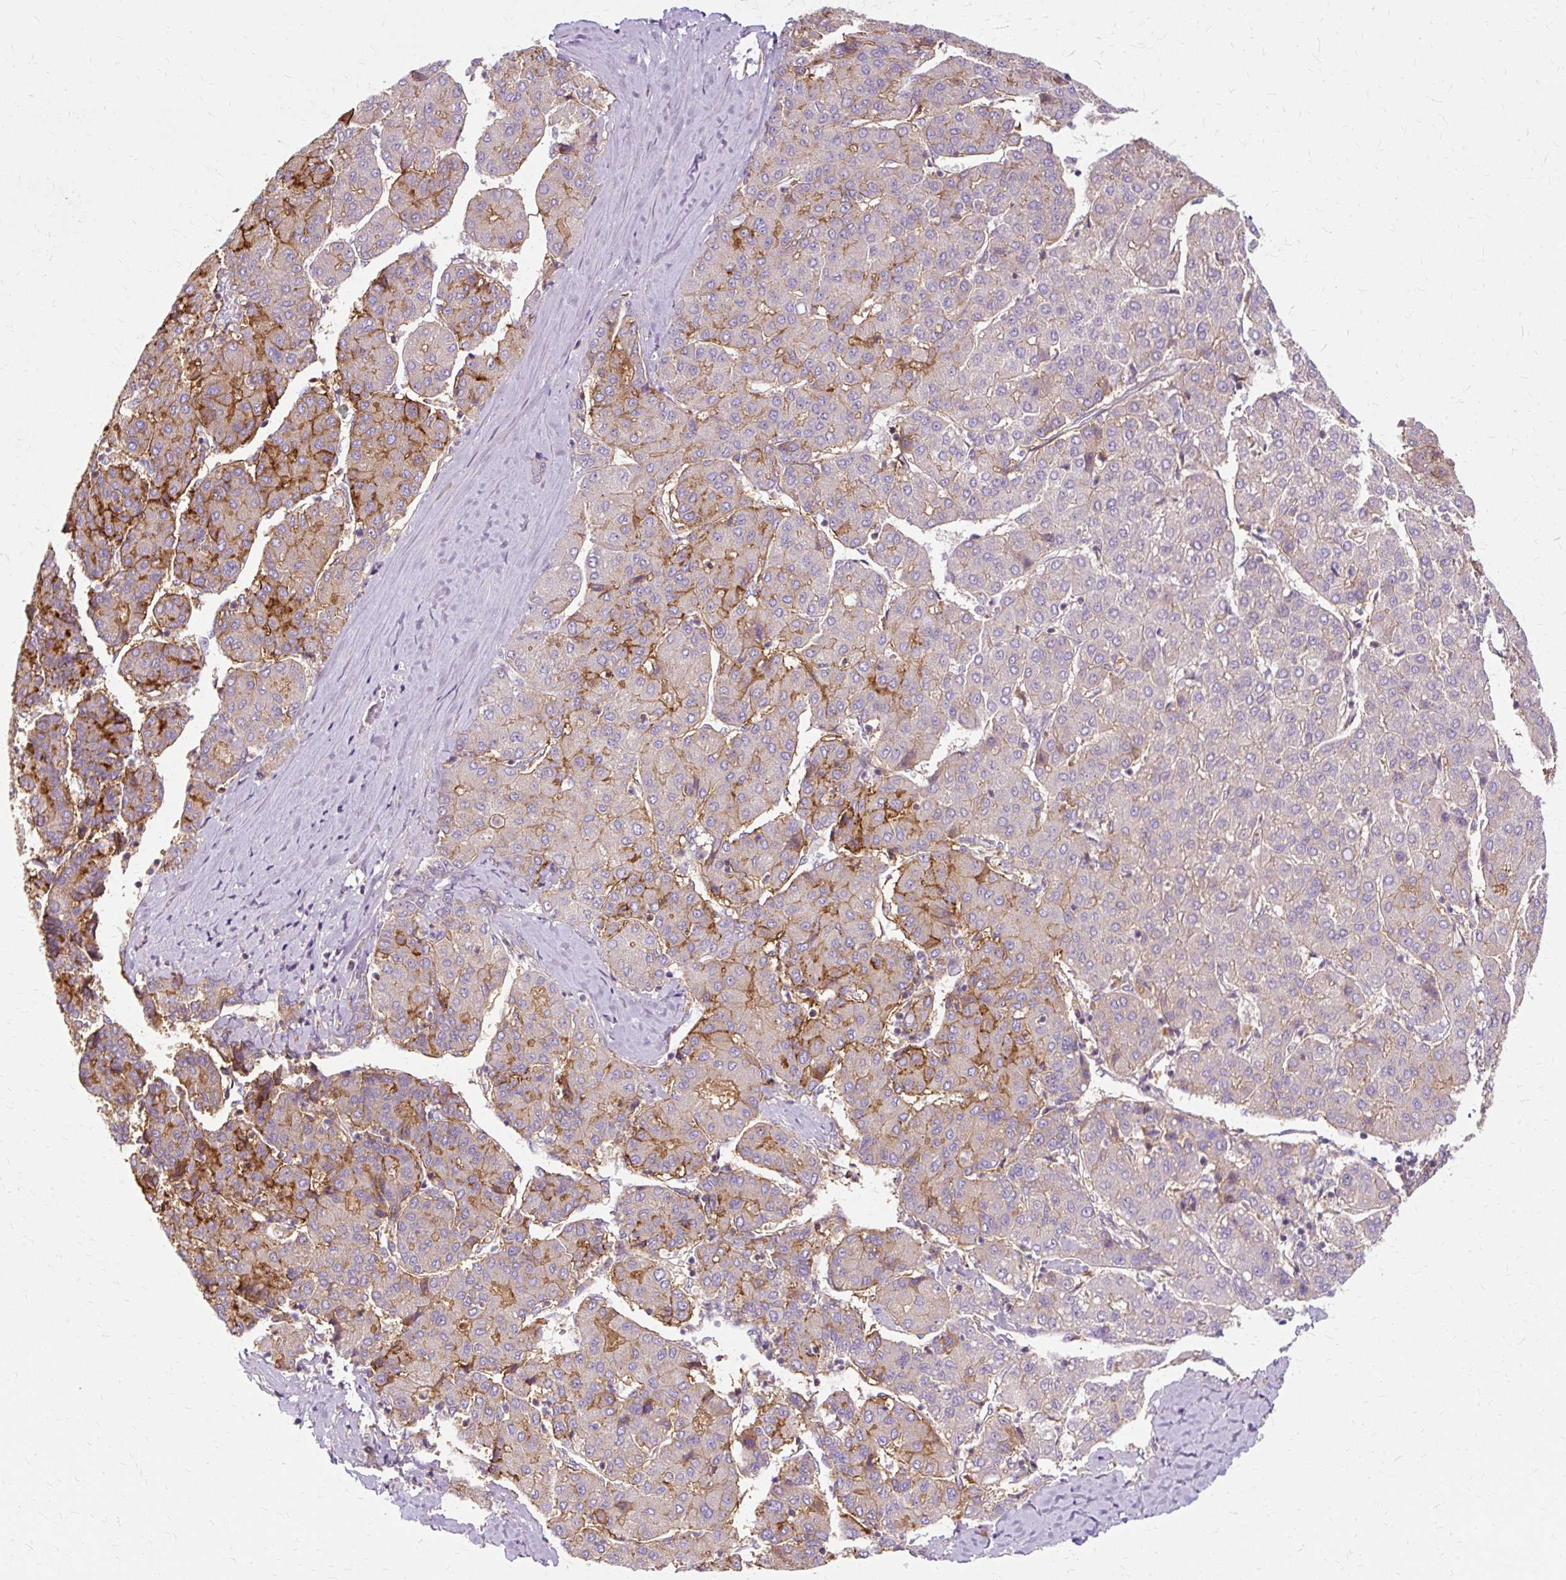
{"staining": {"intensity": "strong", "quantity": "<25%", "location": "cytoplasmic/membranous"}, "tissue": "liver cancer", "cell_type": "Tumor cells", "image_type": "cancer", "snomed": [{"axis": "morphology", "description": "Carcinoma, Hepatocellular, NOS"}, {"axis": "topography", "description": "Liver"}], "caption": "Liver cancer (hepatocellular carcinoma) stained for a protein (brown) demonstrates strong cytoplasmic/membranous positive expression in about <25% of tumor cells.", "gene": "TSPAN8", "patient": {"sex": "male", "age": 65}}